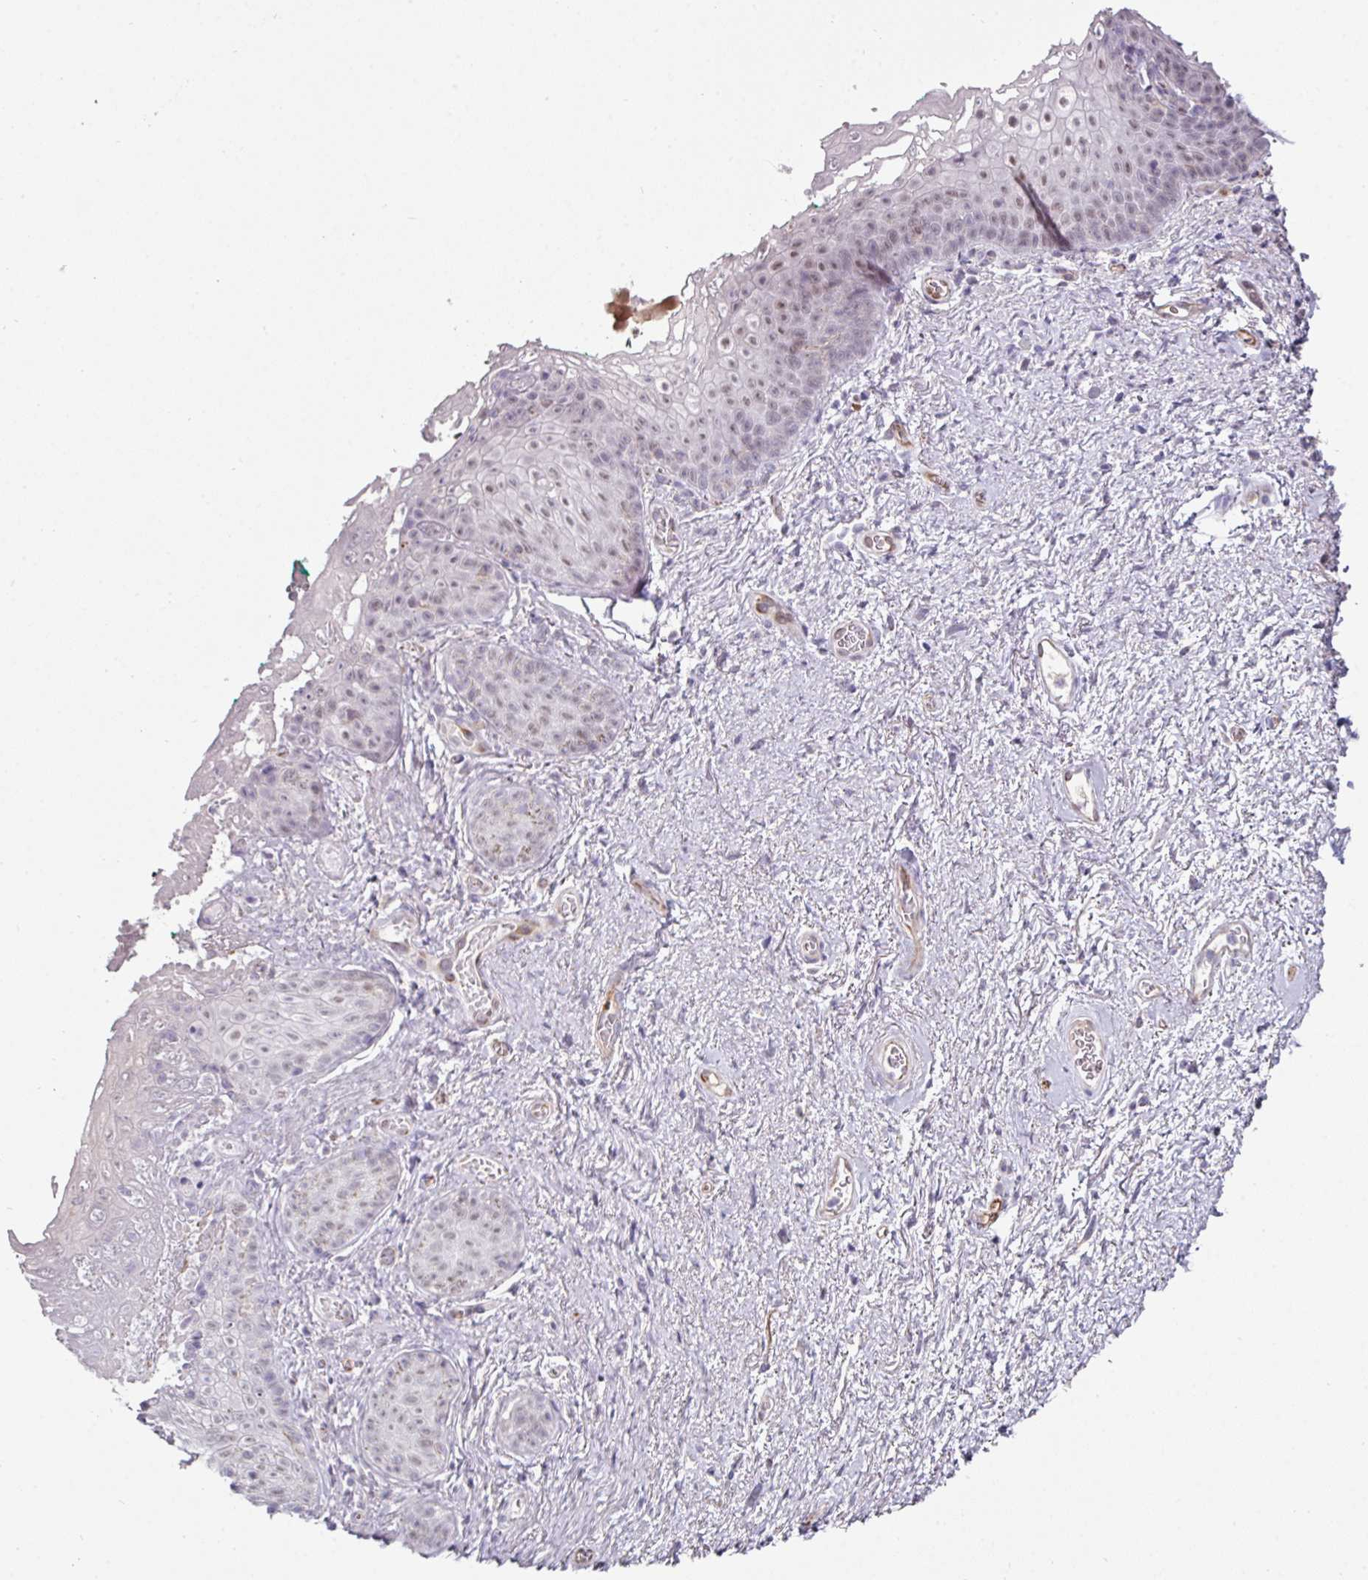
{"staining": {"intensity": "weak", "quantity": "<25%", "location": "nuclear"}, "tissue": "vagina", "cell_type": "Squamous epithelial cells", "image_type": "normal", "snomed": [{"axis": "morphology", "description": "Normal tissue, NOS"}, {"axis": "topography", "description": "Vulva"}, {"axis": "topography", "description": "Vagina"}, {"axis": "topography", "description": "Peripheral nerve tissue"}], "caption": "Squamous epithelial cells show no significant positivity in normal vagina. Brightfield microscopy of immunohistochemistry stained with DAB (3,3'-diaminobenzidine) (brown) and hematoxylin (blue), captured at high magnification.", "gene": "EYA3", "patient": {"sex": "female", "age": 66}}